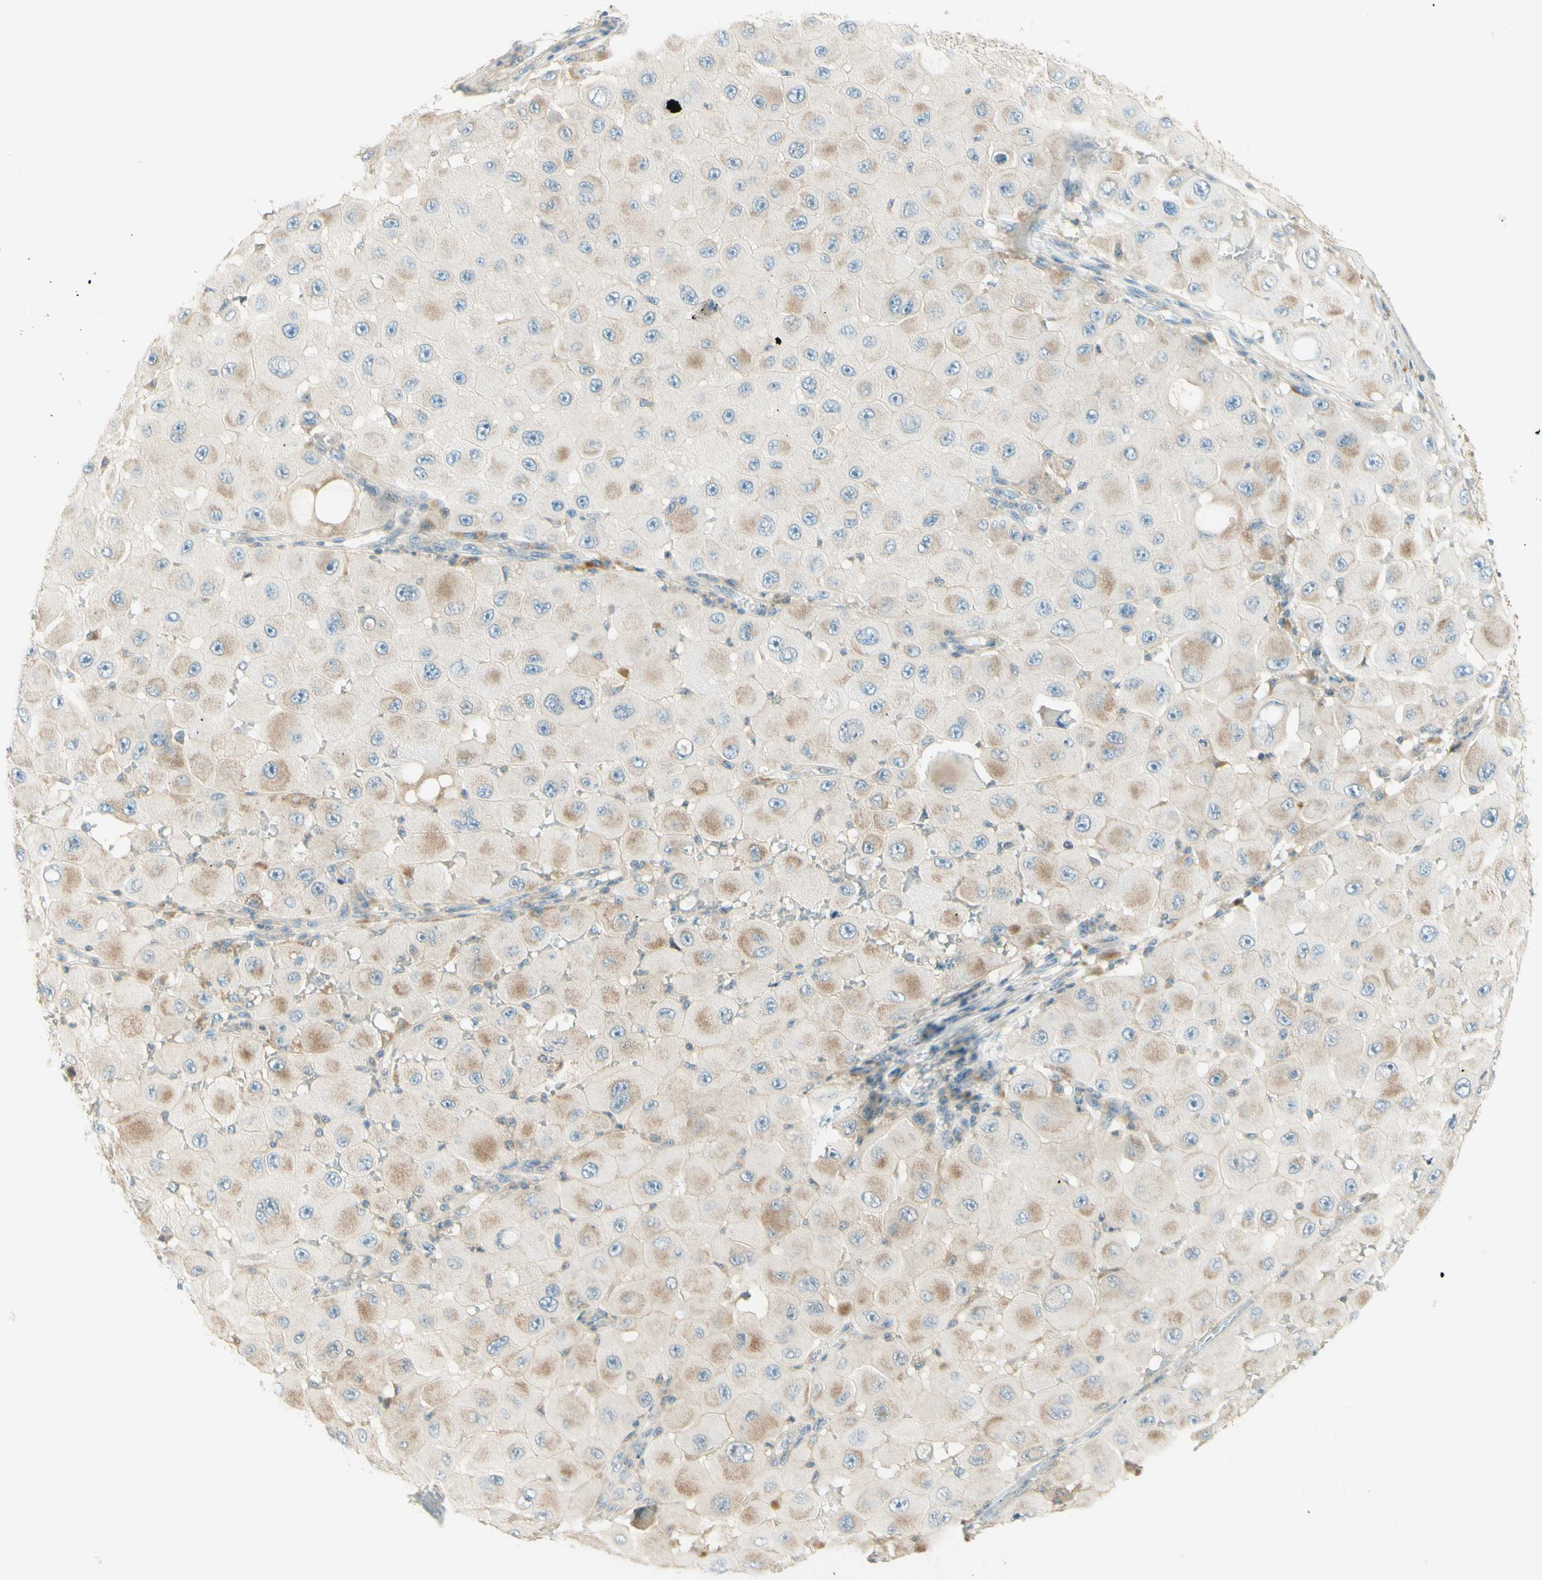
{"staining": {"intensity": "weak", "quantity": "25%-75%", "location": "cytoplasmic/membranous"}, "tissue": "melanoma", "cell_type": "Tumor cells", "image_type": "cancer", "snomed": [{"axis": "morphology", "description": "Malignant melanoma, NOS"}, {"axis": "topography", "description": "Skin"}], "caption": "Protein staining of melanoma tissue exhibits weak cytoplasmic/membranous positivity in approximately 25%-75% of tumor cells.", "gene": "PROM1", "patient": {"sex": "female", "age": 81}}